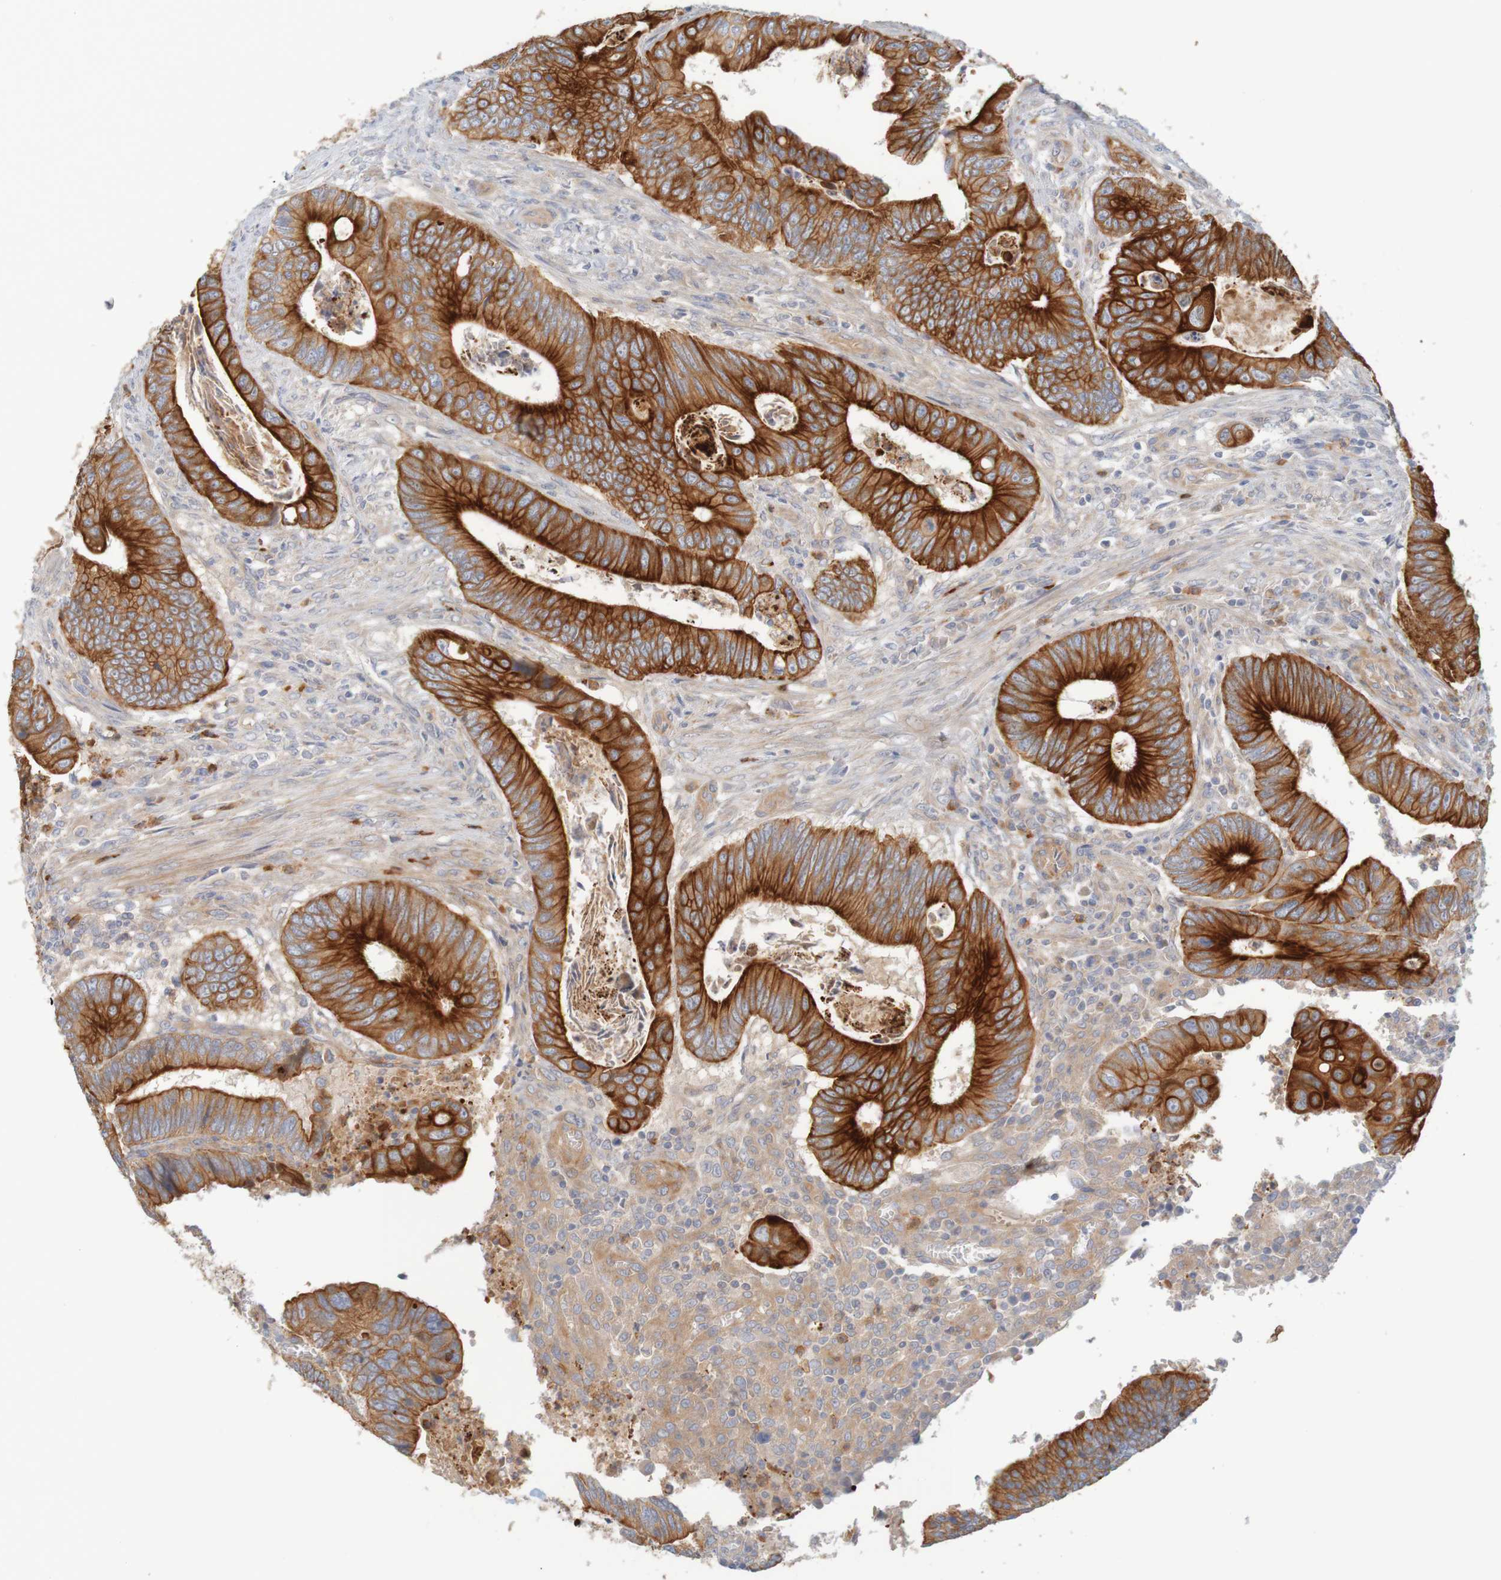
{"staining": {"intensity": "strong", "quantity": ">75%", "location": "cytoplasmic/membranous"}, "tissue": "colorectal cancer", "cell_type": "Tumor cells", "image_type": "cancer", "snomed": [{"axis": "morphology", "description": "Inflammation, NOS"}, {"axis": "morphology", "description": "Adenocarcinoma, NOS"}, {"axis": "topography", "description": "Colon"}], "caption": "Protein analysis of colorectal cancer (adenocarcinoma) tissue displays strong cytoplasmic/membranous expression in about >75% of tumor cells.", "gene": "KRT23", "patient": {"sex": "male", "age": 72}}